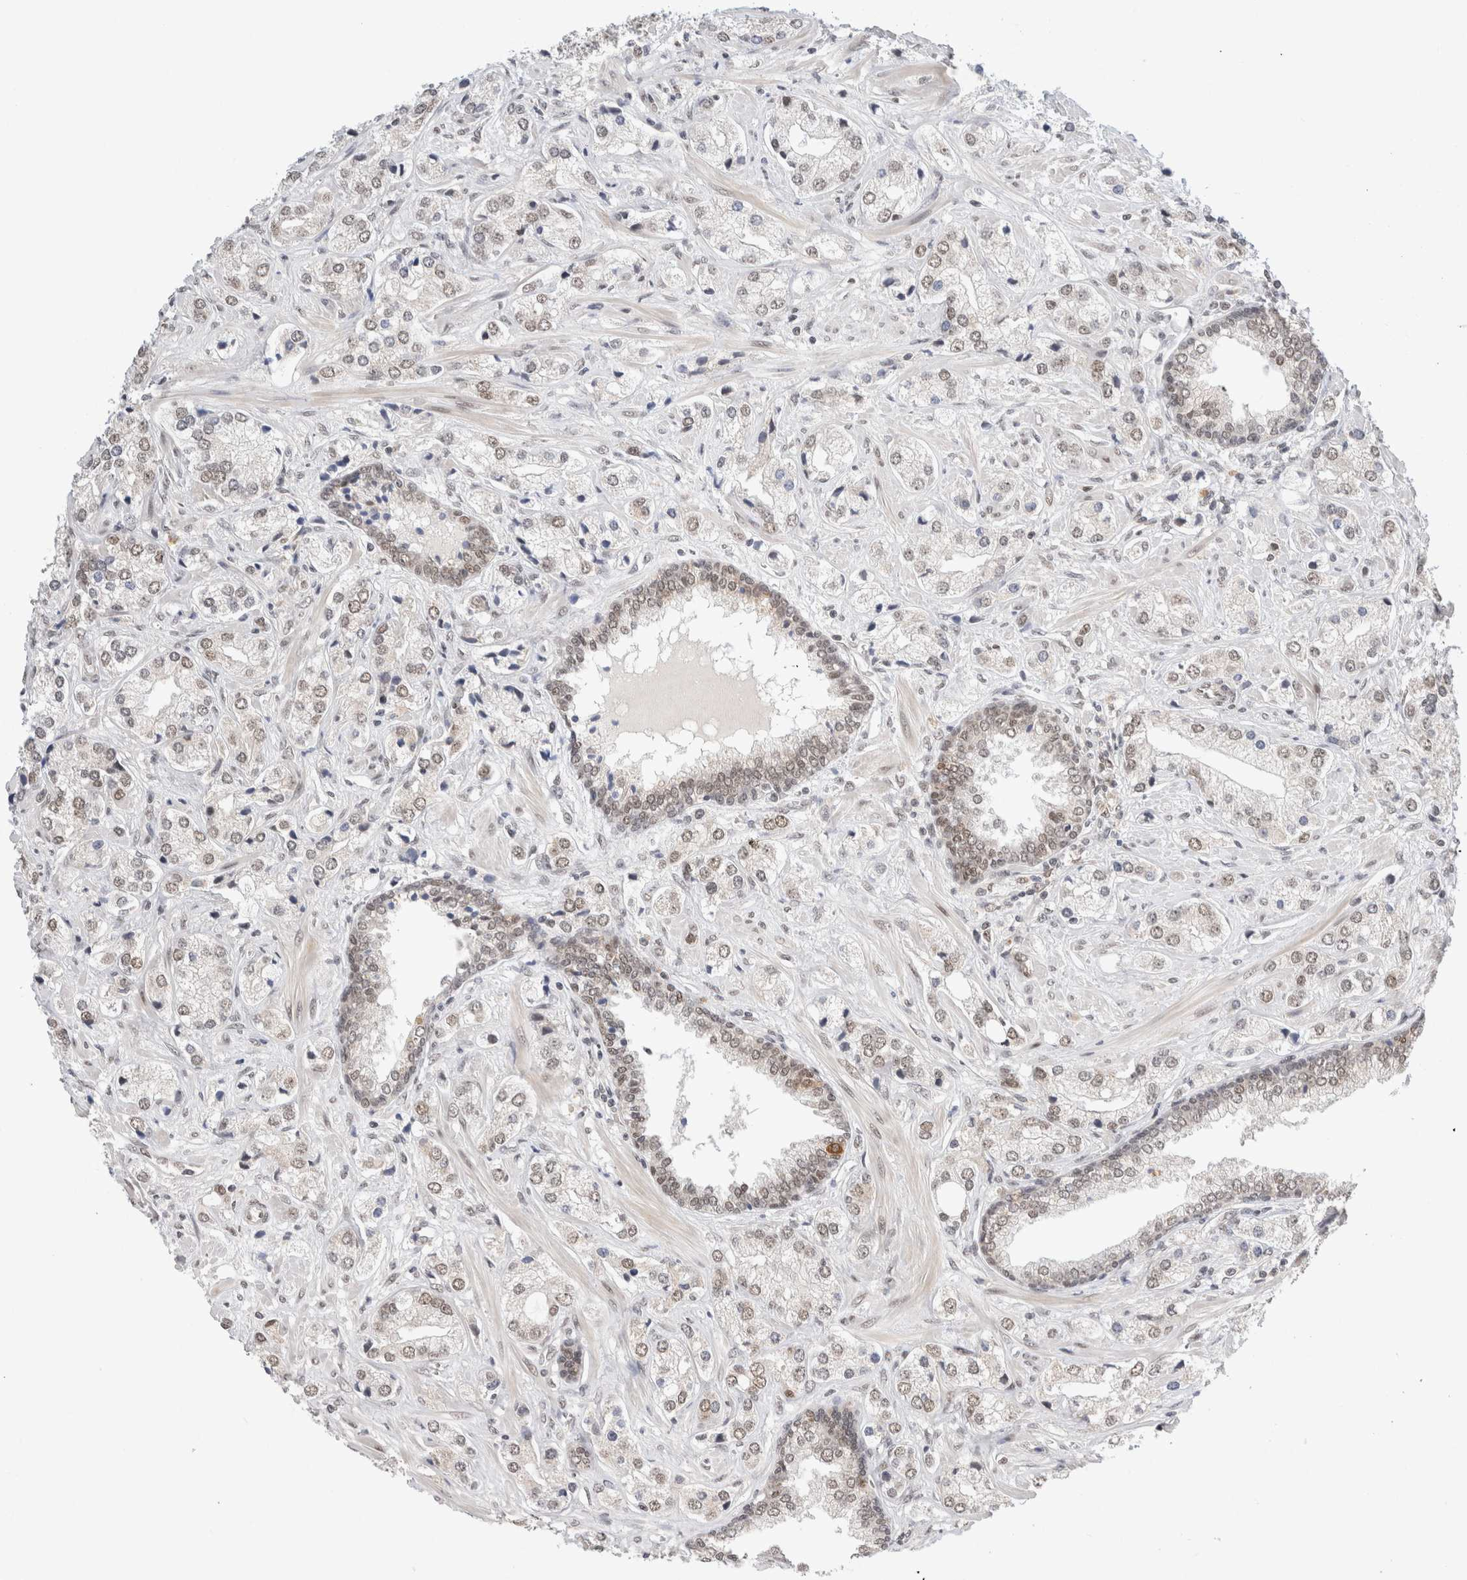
{"staining": {"intensity": "weak", "quantity": ">75%", "location": "nuclear"}, "tissue": "prostate cancer", "cell_type": "Tumor cells", "image_type": "cancer", "snomed": [{"axis": "morphology", "description": "Adenocarcinoma, High grade"}, {"axis": "topography", "description": "Prostate"}], "caption": "Prostate cancer stained for a protein (brown) exhibits weak nuclear positive positivity in about >75% of tumor cells.", "gene": "GTF2I", "patient": {"sex": "male", "age": 66}}